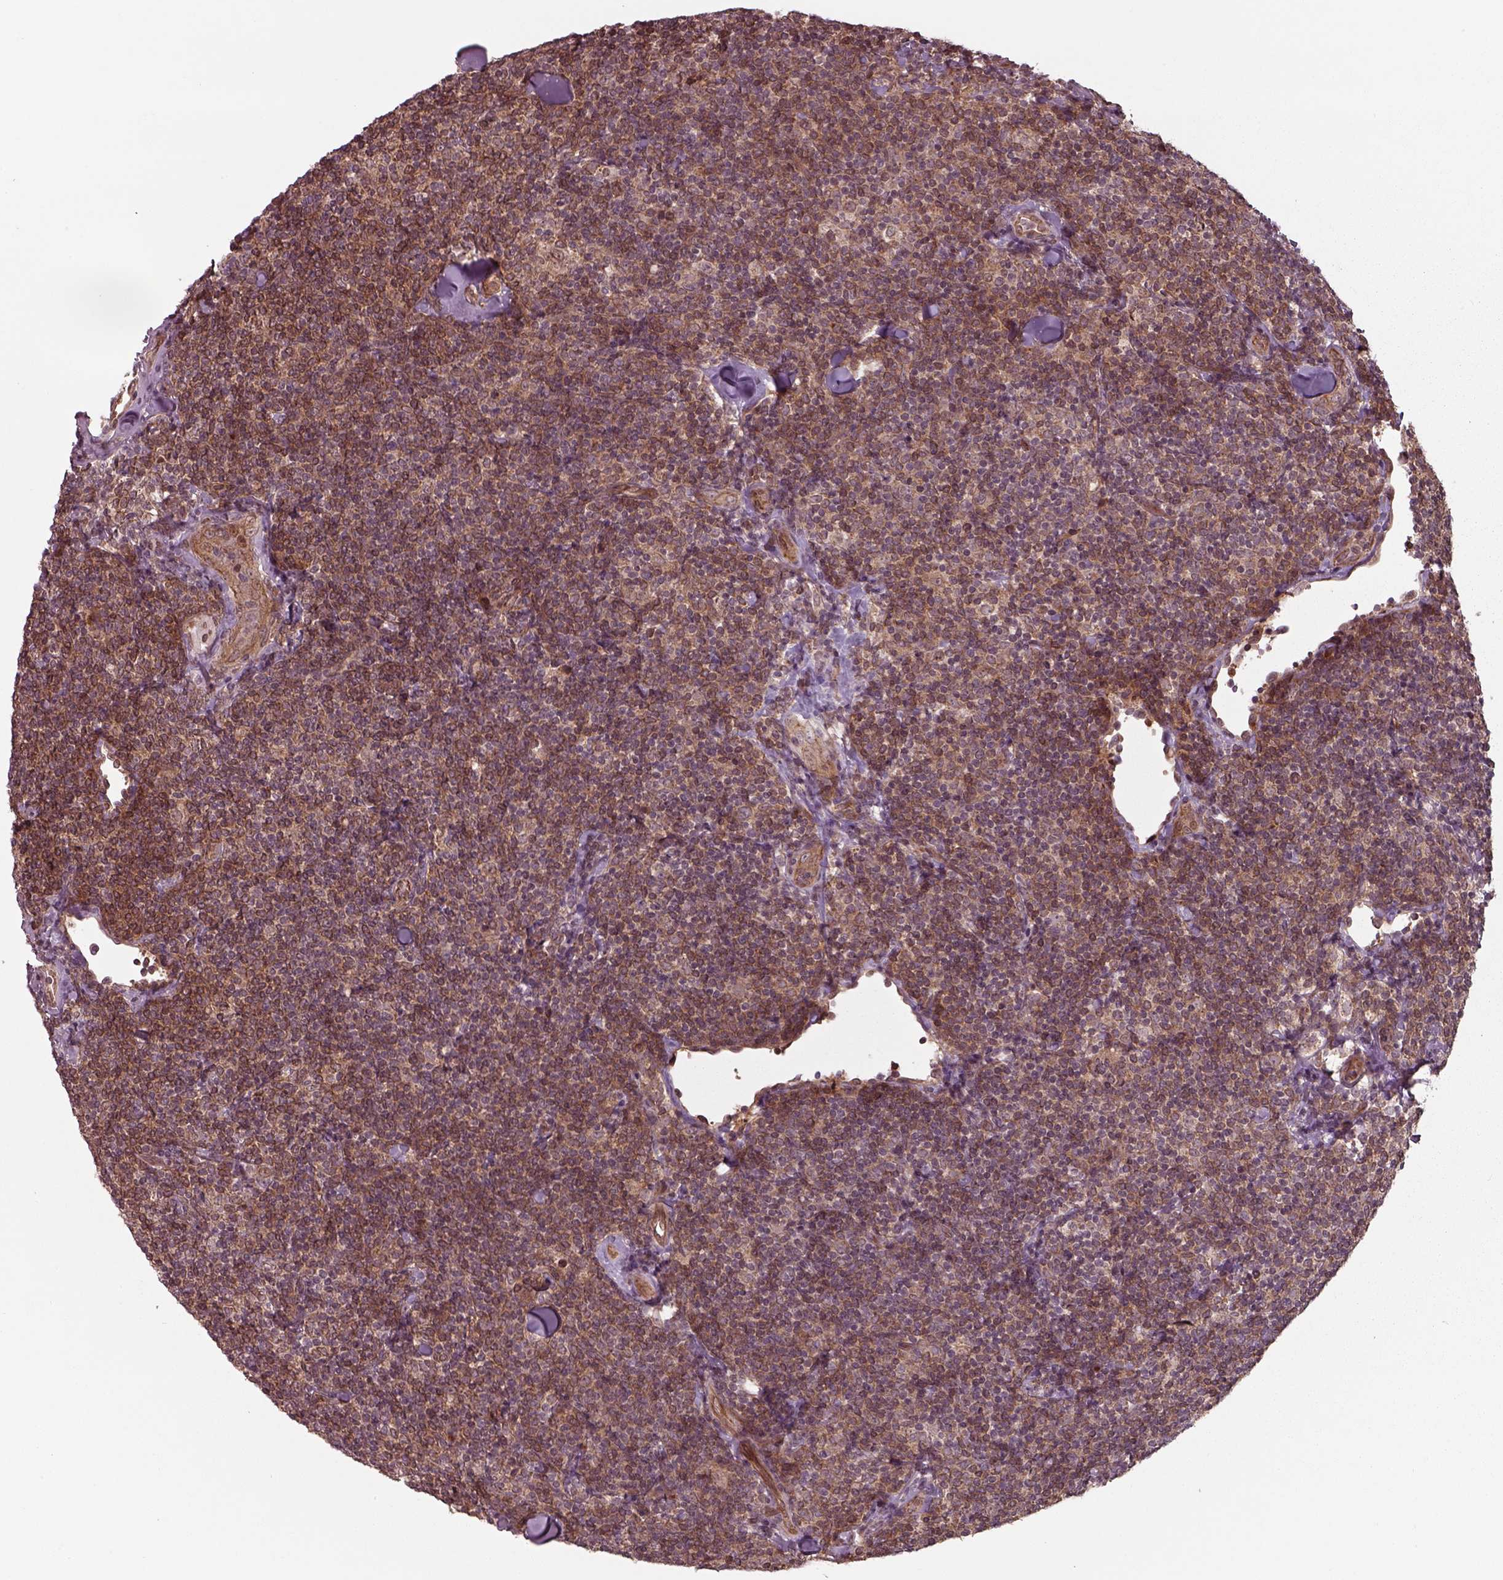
{"staining": {"intensity": "moderate", "quantity": ">75%", "location": "cytoplasmic/membranous"}, "tissue": "lymphoma", "cell_type": "Tumor cells", "image_type": "cancer", "snomed": [{"axis": "morphology", "description": "Malignant lymphoma, non-Hodgkin's type, Low grade"}, {"axis": "topography", "description": "Lymph node"}], "caption": "Moderate cytoplasmic/membranous positivity is seen in about >75% of tumor cells in low-grade malignant lymphoma, non-Hodgkin's type.", "gene": "CHMP3", "patient": {"sex": "female", "age": 56}}